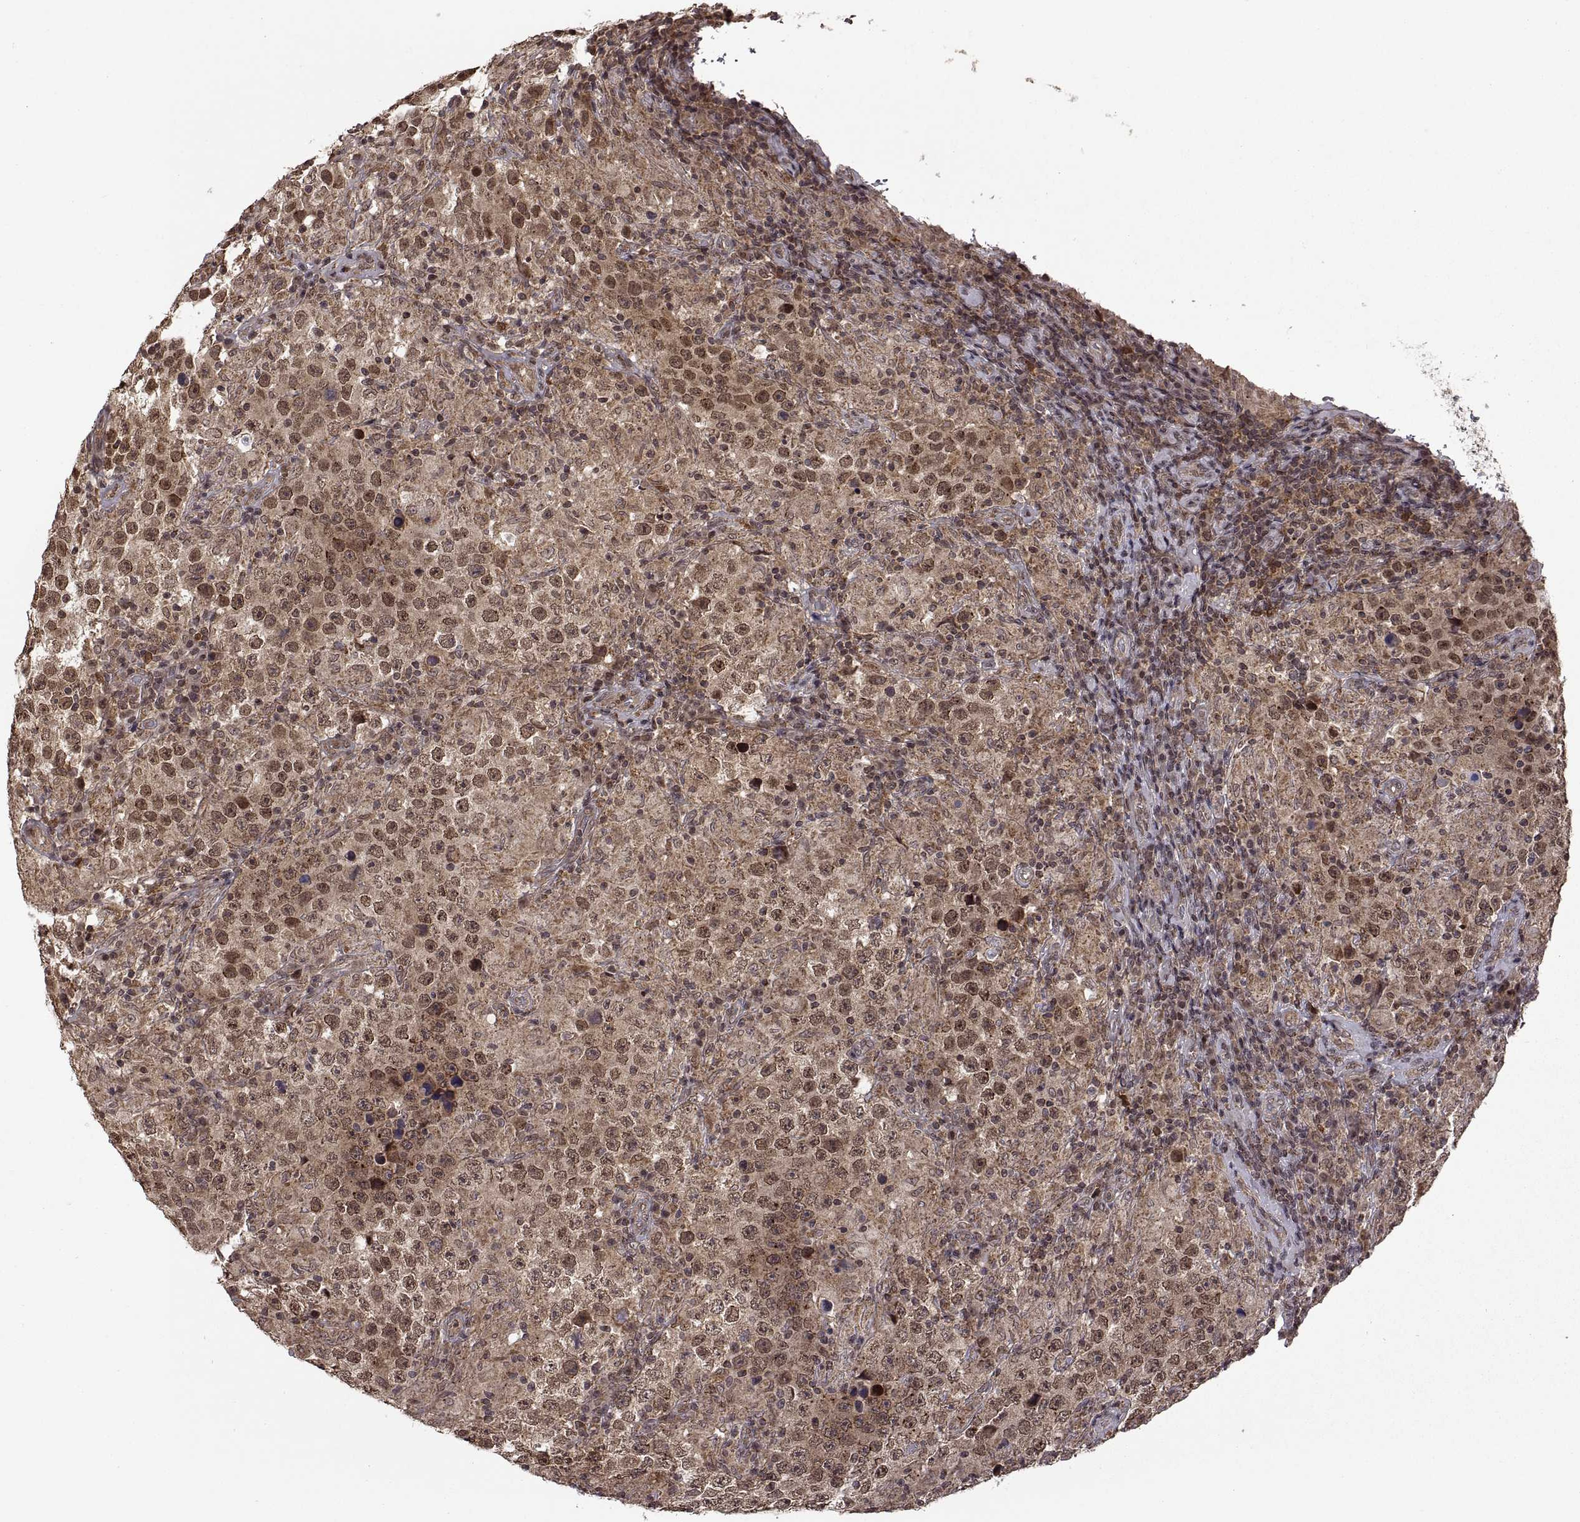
{"staining": {"intensity": "weak", "quantity": "25%-75%", "location": "cytoplasmic/membranous"}, "tissue": "testis cancer", "cell_type": "Tumor cells", "image_type": "cancer", "snomed": [{"axis": "morphology", "description": "Seminoma, NOS"}, {"axis": "morphology", "description": "Carcinoma, Embryonal, NOS"}, {"axis": "topography", "description": "Testis"}], "caption": "Tumor cells reveal low levels of weak cytoplasmic/membranous positivity in about 25%-75% of cells in human testis embryonal carcinoma.", "gene": "ZNRF2", "patient": {"sex": "male", "age": 41}}